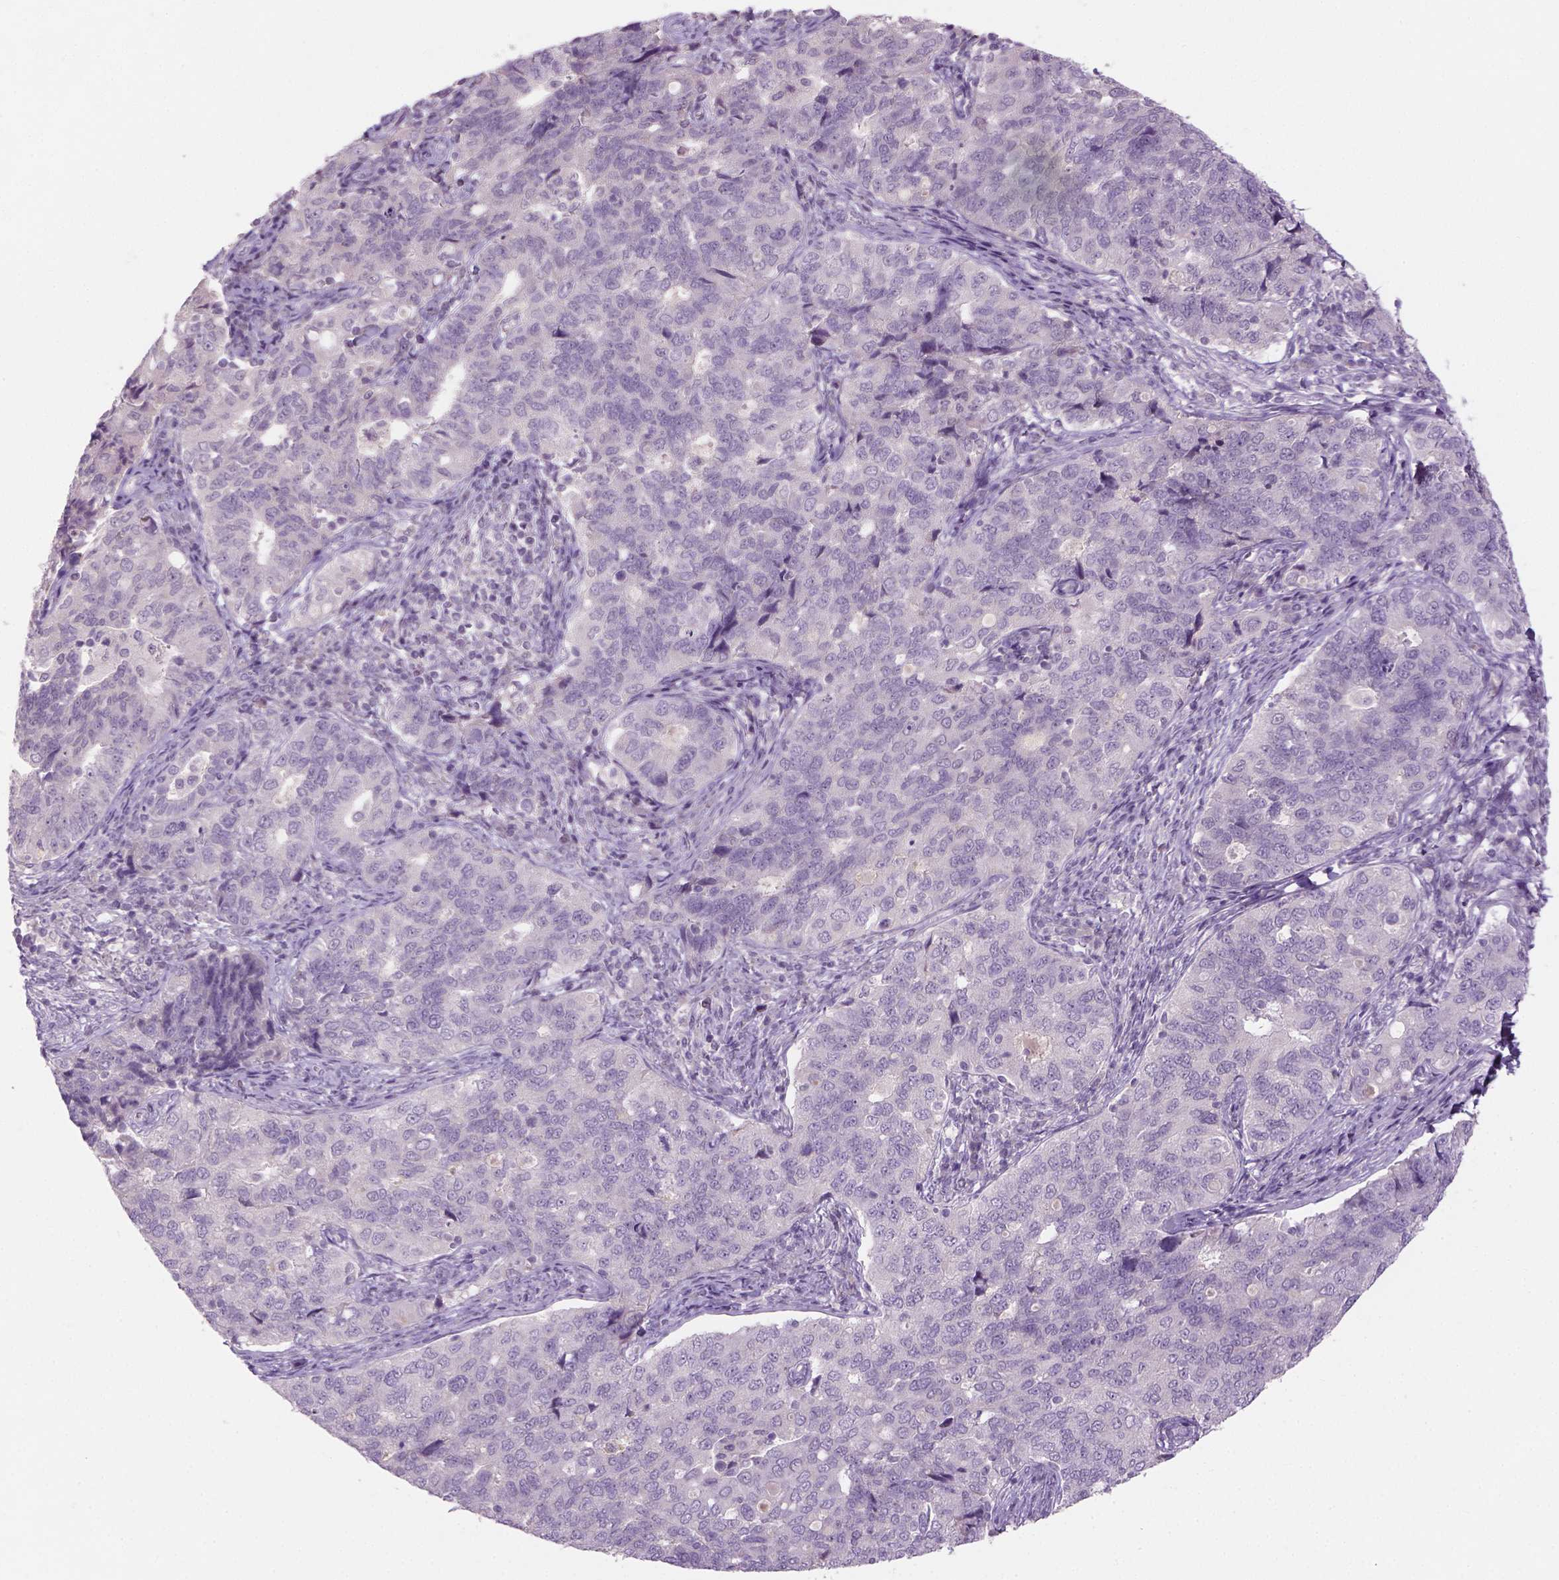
{"staining": {"intensity": "negative", "quantity": "none", "location": "none"}, "tissue": "endometrial cancer", "cell_type": "Tumor cells", "image_type": "cancer", "snomed": [{"axis": "morphology", "description": "Adenocarcinoma, NOS"}, {"axis": "topography", "description": "Endometrium"}], "caption": "Human endometrial cancer stained for a protein using IHC displays no positivity in tumor cells.", "gene": "GFI1B", "patient": {"sex": "female", "age": 43}}